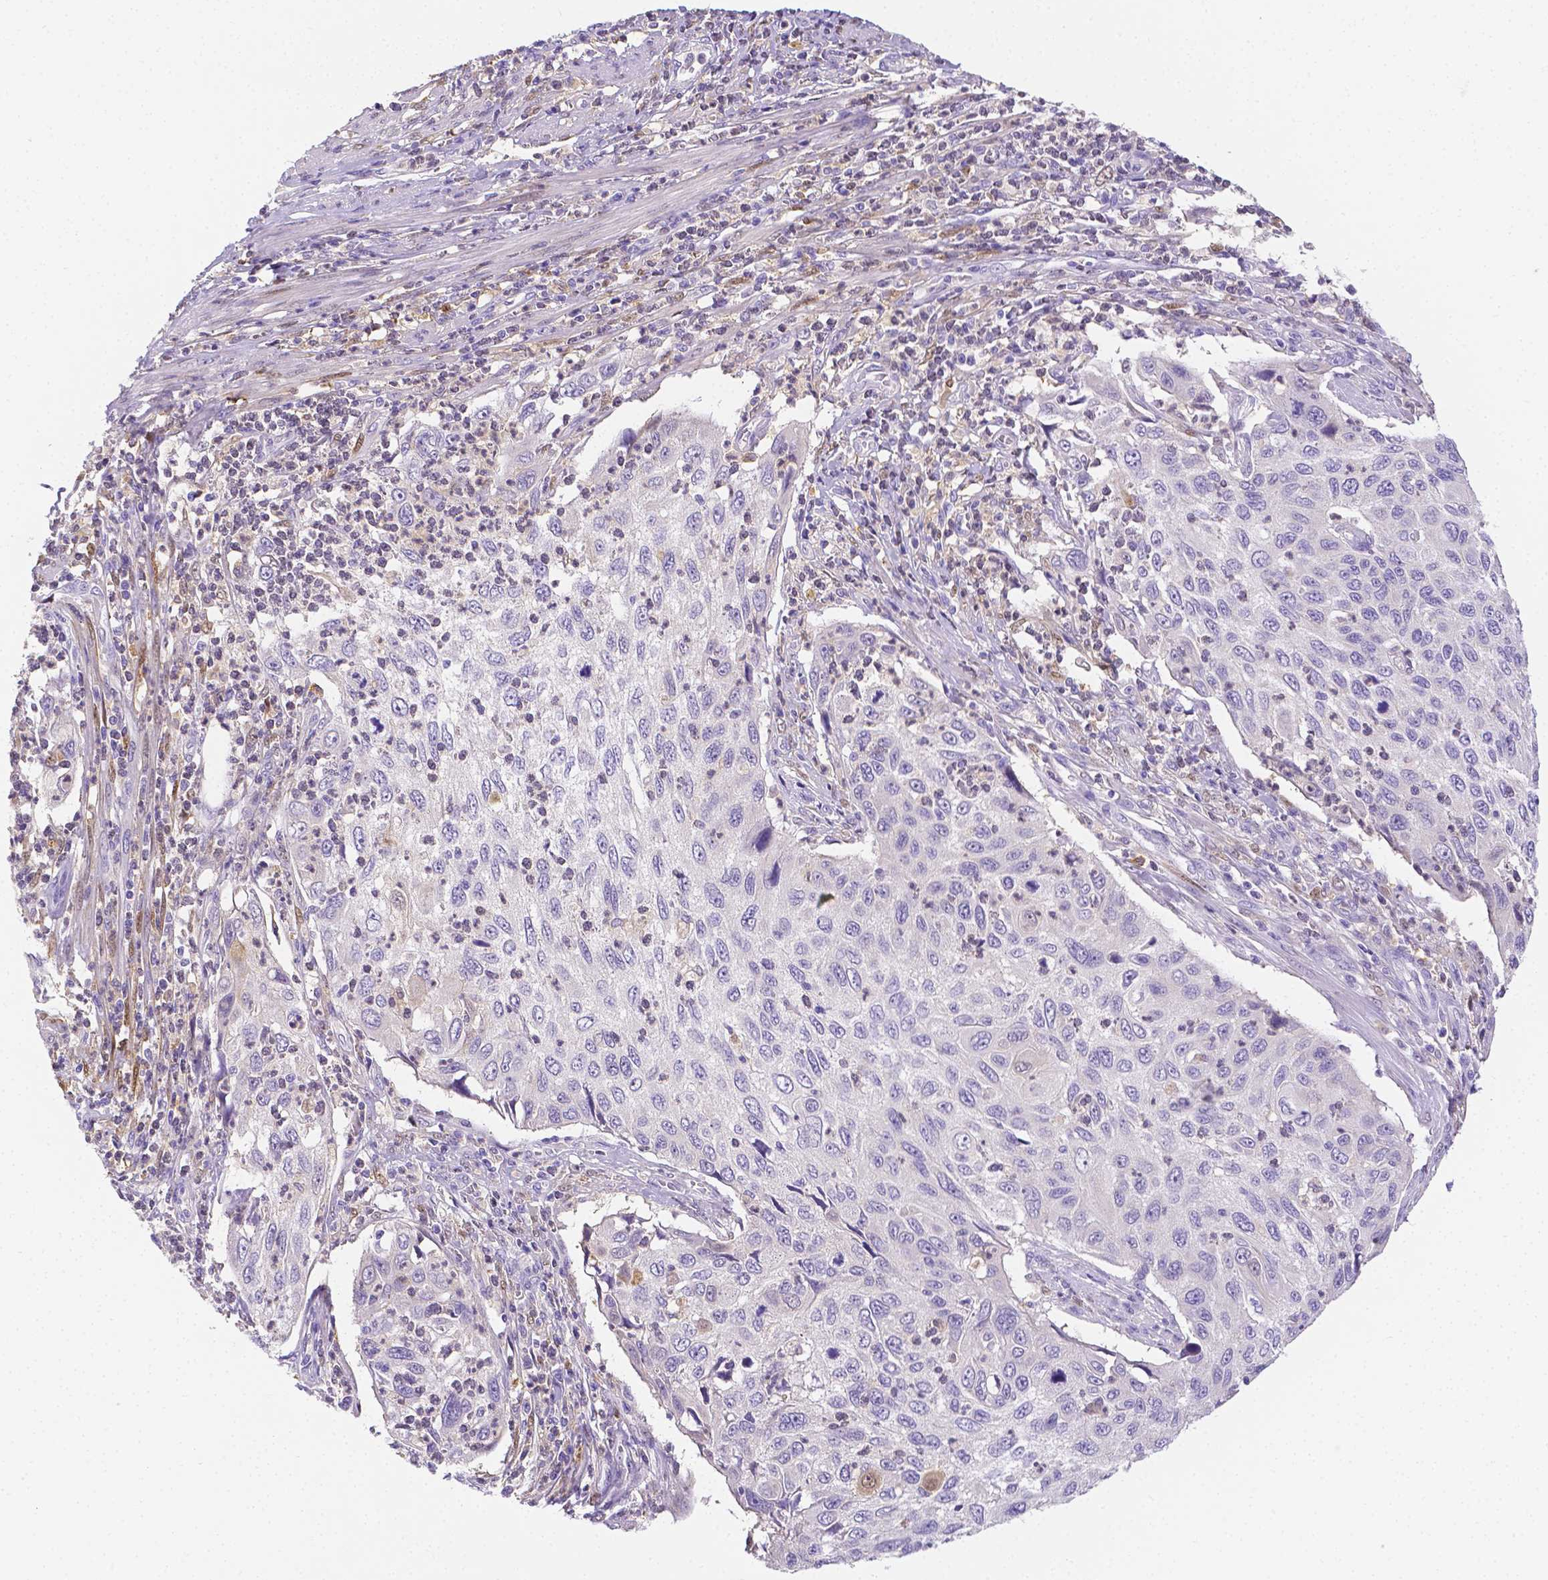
{"staining": {"intensity": "negative", "quantity": "none", "location": "none"}, "tissue": "cervical cancer", "cell_type": "Tumor cells", "image_type": "cancer", "snomed": [{"axis": "morphology", "description": "Squamous cell carcinoma, NOS"}, {"axis": "topography", "description": "Cervix"}], "caption": "A photomicrograph of cervical squamous cell carcinoma stained for a protein displays no brown staining in tumor cells.", "gene": "NXPH2", "patient": {"sex": "female", "age": 70}}